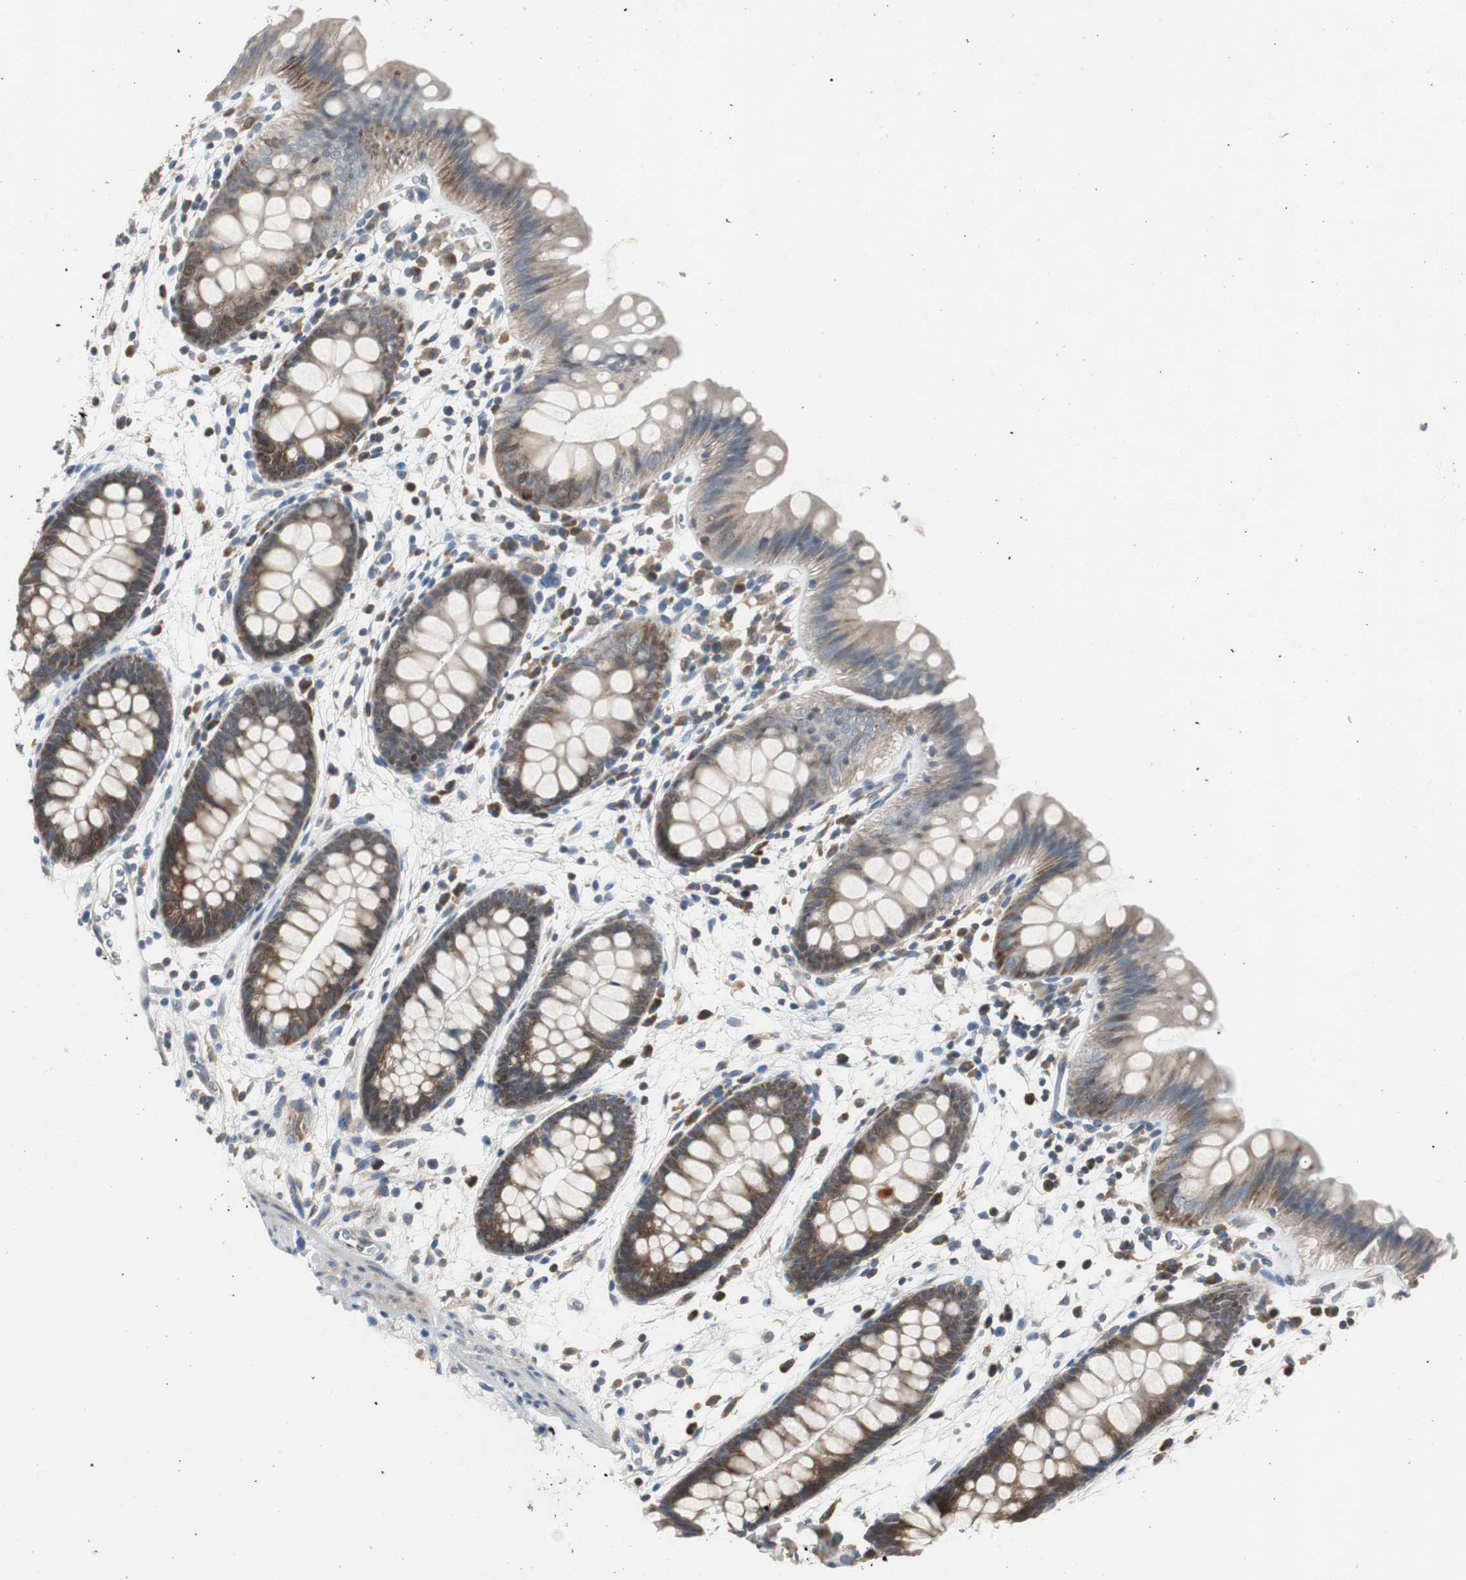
{"staining": {"intensity": "negative", "quantity": "none", "location": "none"}, "tissue": "colon", "cell_type": "Endothelial cells", "image_type": "normal", "snomed": [{"axis": "morphology", "description": "Normal tissue, NOS"}, {"axis": "topography", "description": "Smooth muscle"}, {"axis": "topography", "description": "Colon"}], "caption": "Endothelial cells are negative for brown protein staining in normal colon. (DAB immunohistochemistry with hematoxylin counter stain).", "gene": "MYT1", "patient": {"sex": "male", "age": 67}}